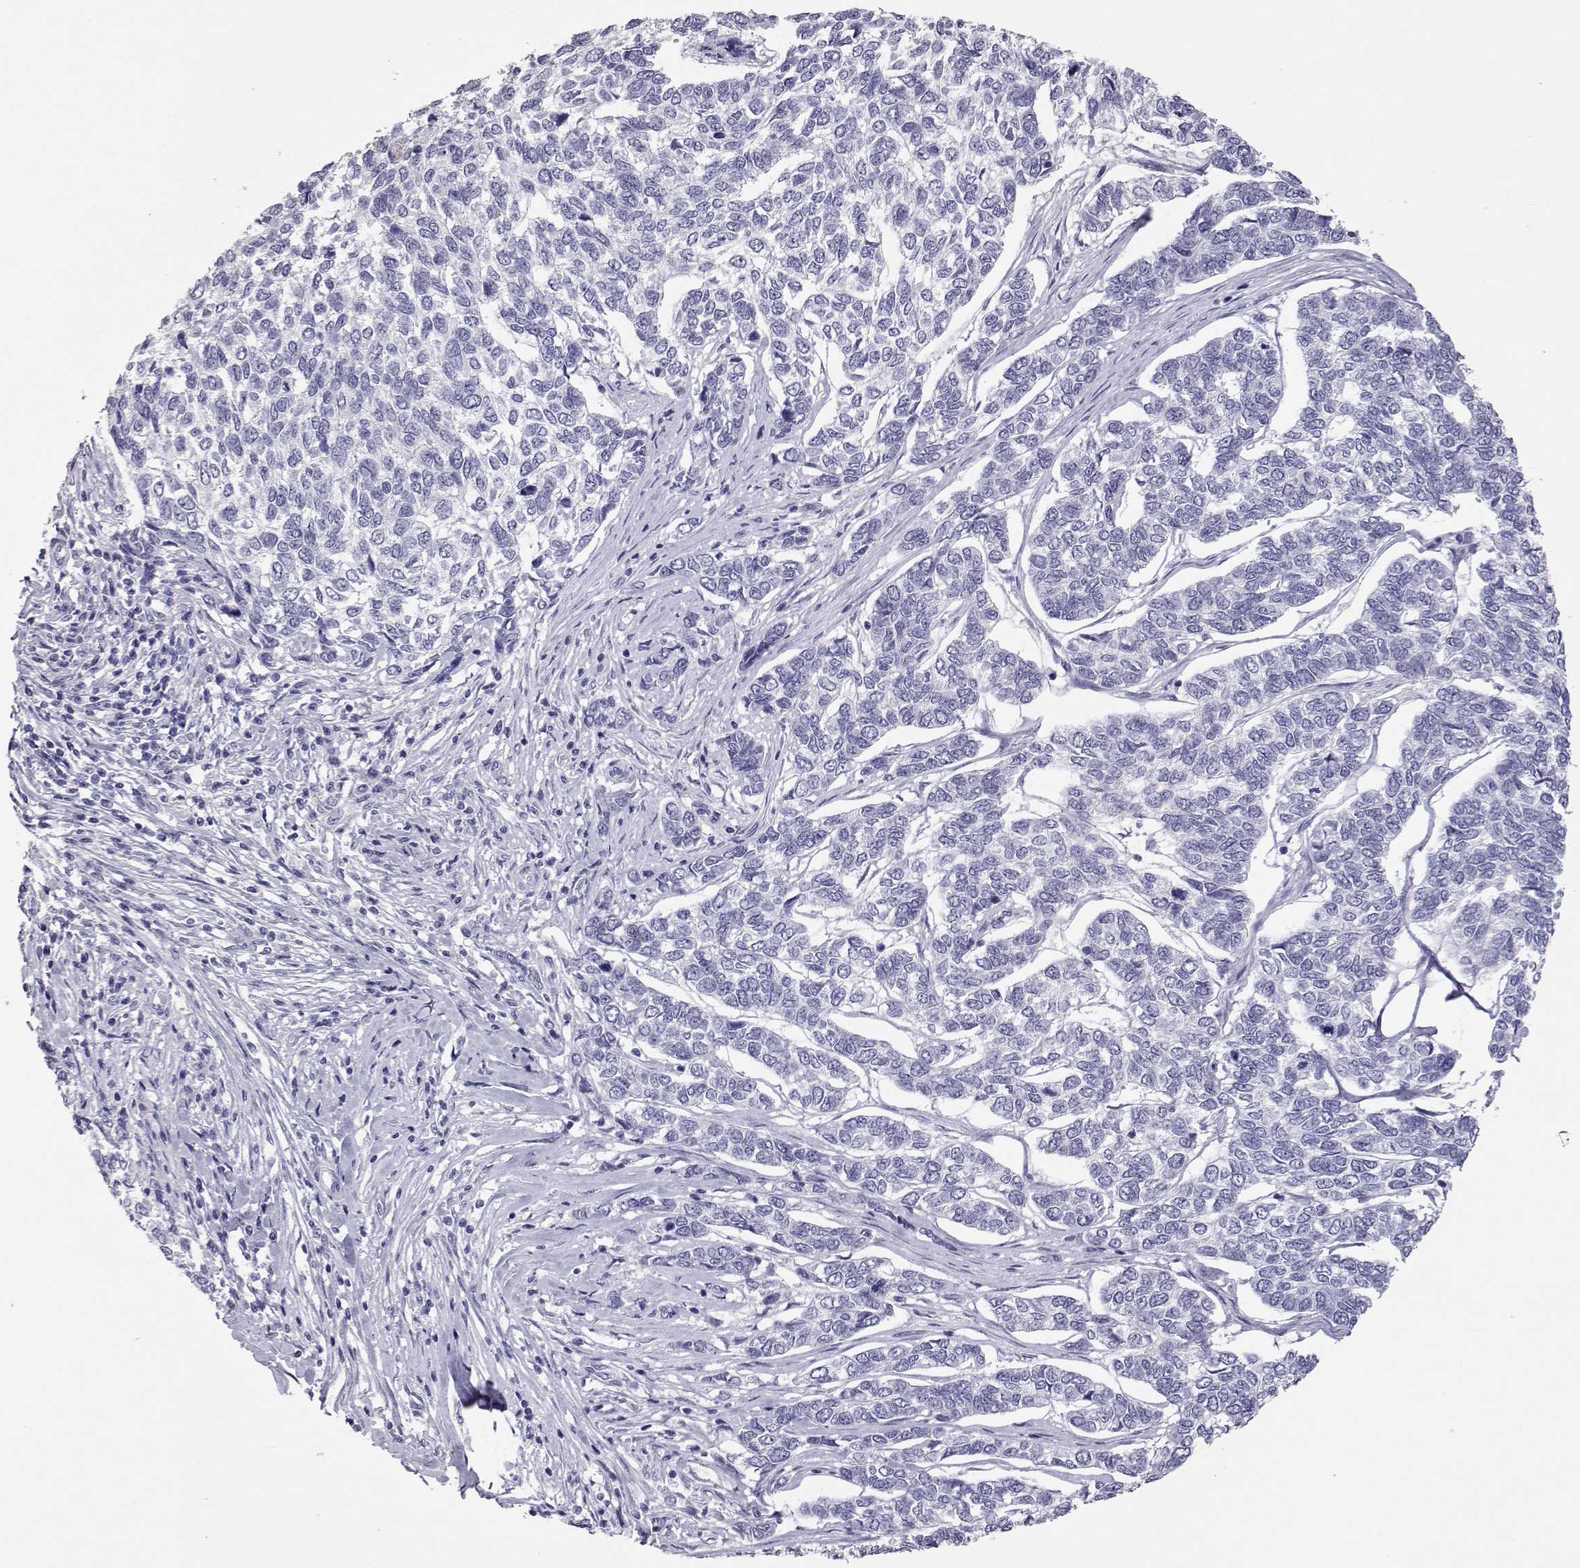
{"staining": {"intensity": "negative", "quantity": "none", "location": "none"}, "tissue": "skin cancer", "cell_type": "Tumor cells", "image_type": "cancer", "snomed": [{"axis": "morphology", "description": "Basal cell carcinoma"}, {"axis": "topography", "description": "Skin"}], "caption": "Micrograph shows no protein positivity in tumor cells of skin cancer (basal cell carcinoma) tissue.", "gene": "PMCH", "patient": {"sex": "female", "age": 65}}